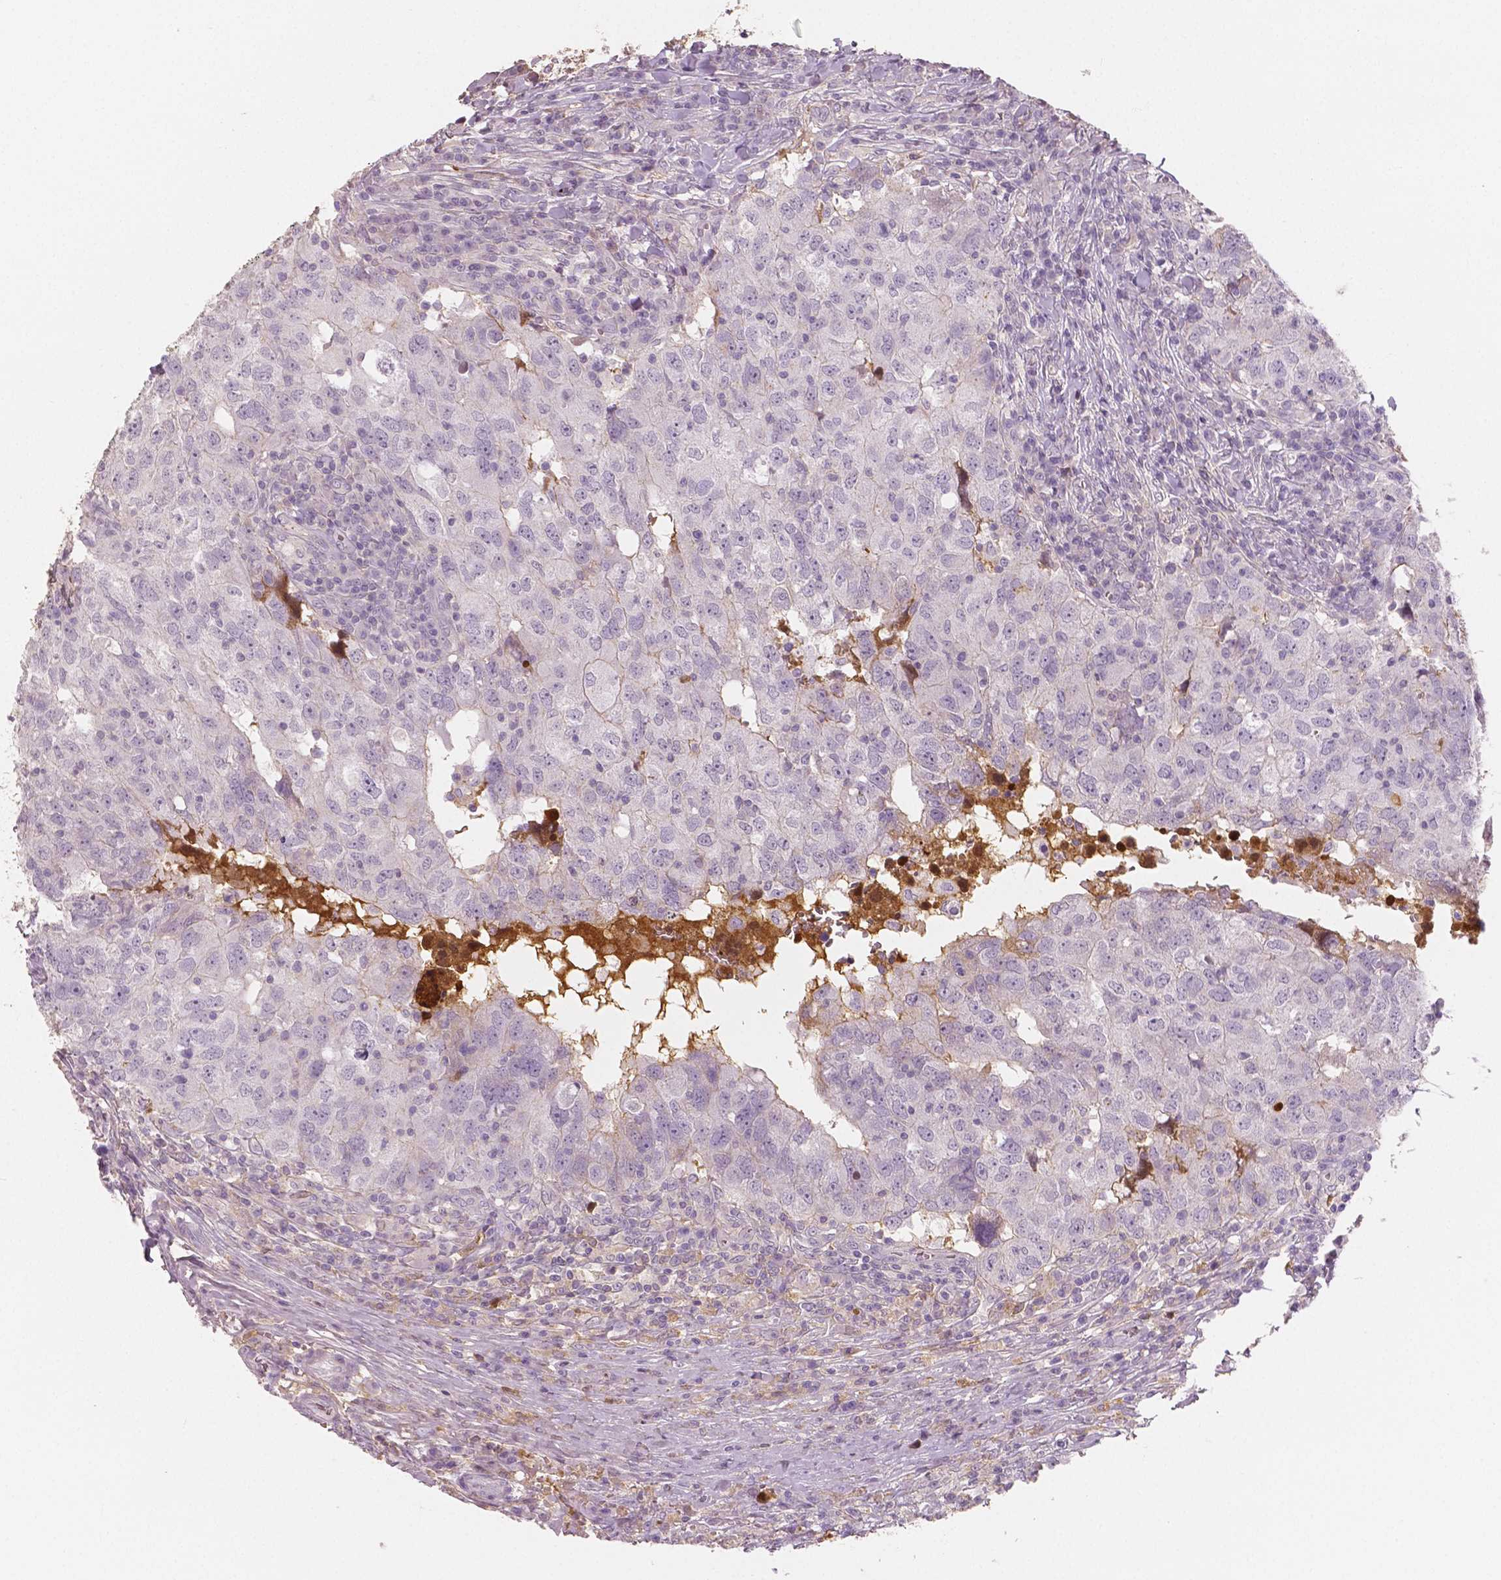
{"staining": {"intensity": "negative", "quantity": "none", "location": "none"}, "tissue": "breast cancer", "cell_type": "Tumor cells", "image_type": "cancer", "snomed": [{"axis": "morphology", "description": "Duct carcinoma"}, {"axis": "topography", "description": "Breast"}], "caption": "Immunohistochemistry histopathology image of breast cancer (invasive ductal carcinoma) stained for a protein (brown), which shows no expression in tumor cells.", "gene": "APOA4", "patient": {"sex": "female", "age": 30}}